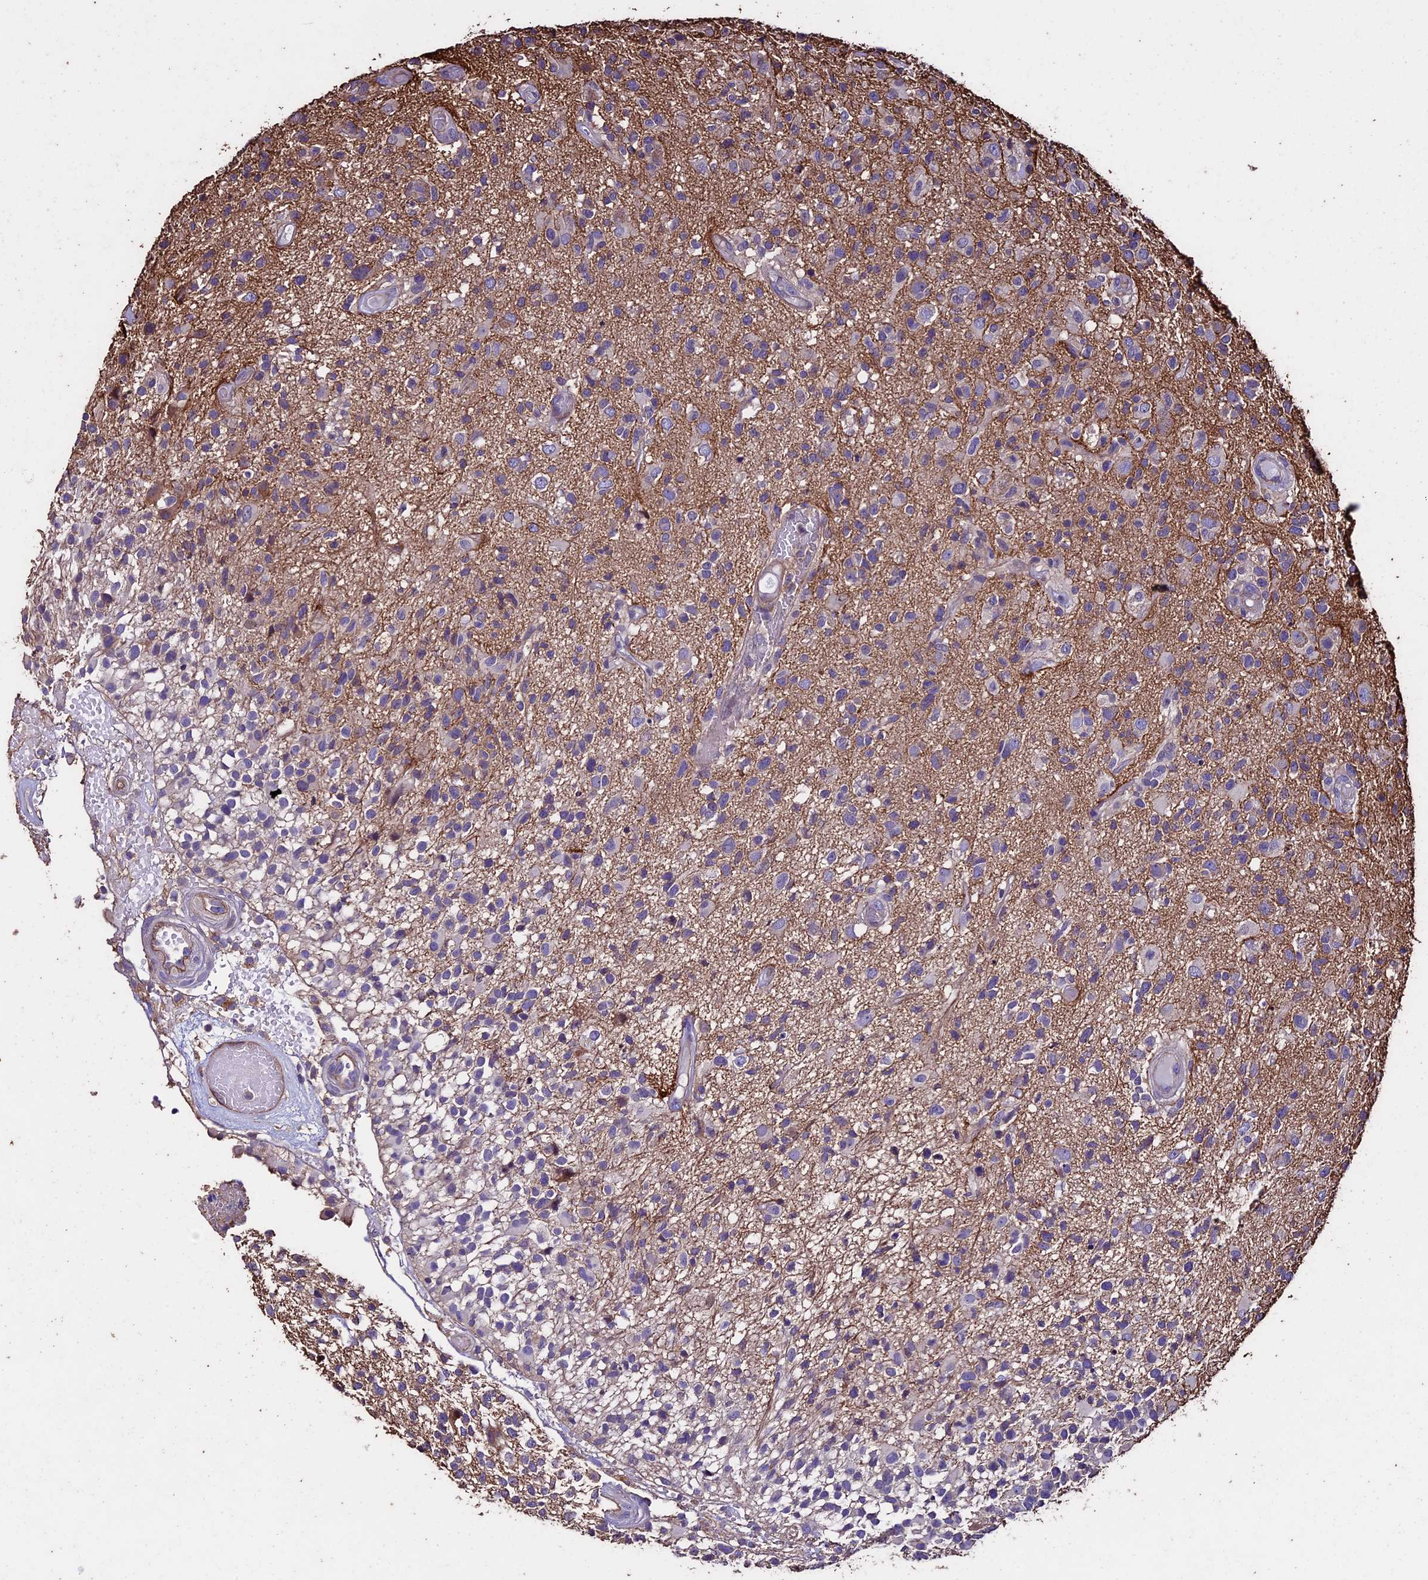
{"staining": {"intensity": "negative", "quantity": "none", "location": "none"}, "tissue": "glioma", "cell_type": "Tumor cells", "image_type": "cancer", "snomed": [{"axis": "morphology", "description": "Glioma, malignant, High grade"}, {"axis": "morphology", "description": "Glioblastoma, NOS"}, {"axis": "topography", "description": "Brain"}], "caption": "This histopathology image is of malignant glioma (high-grade) stained with IHC to label a protein in brown with the nuclei are counter-stained blue. There is no staining in tumor cells. (Stains: DAB (3,3'-diaminobenzidine) IHC with hematoxylin counter stain, Microscopy: brightfield microscopy at high magnification).", "gene": "USB1", "patient": {"sex": "male", "age": 60}}